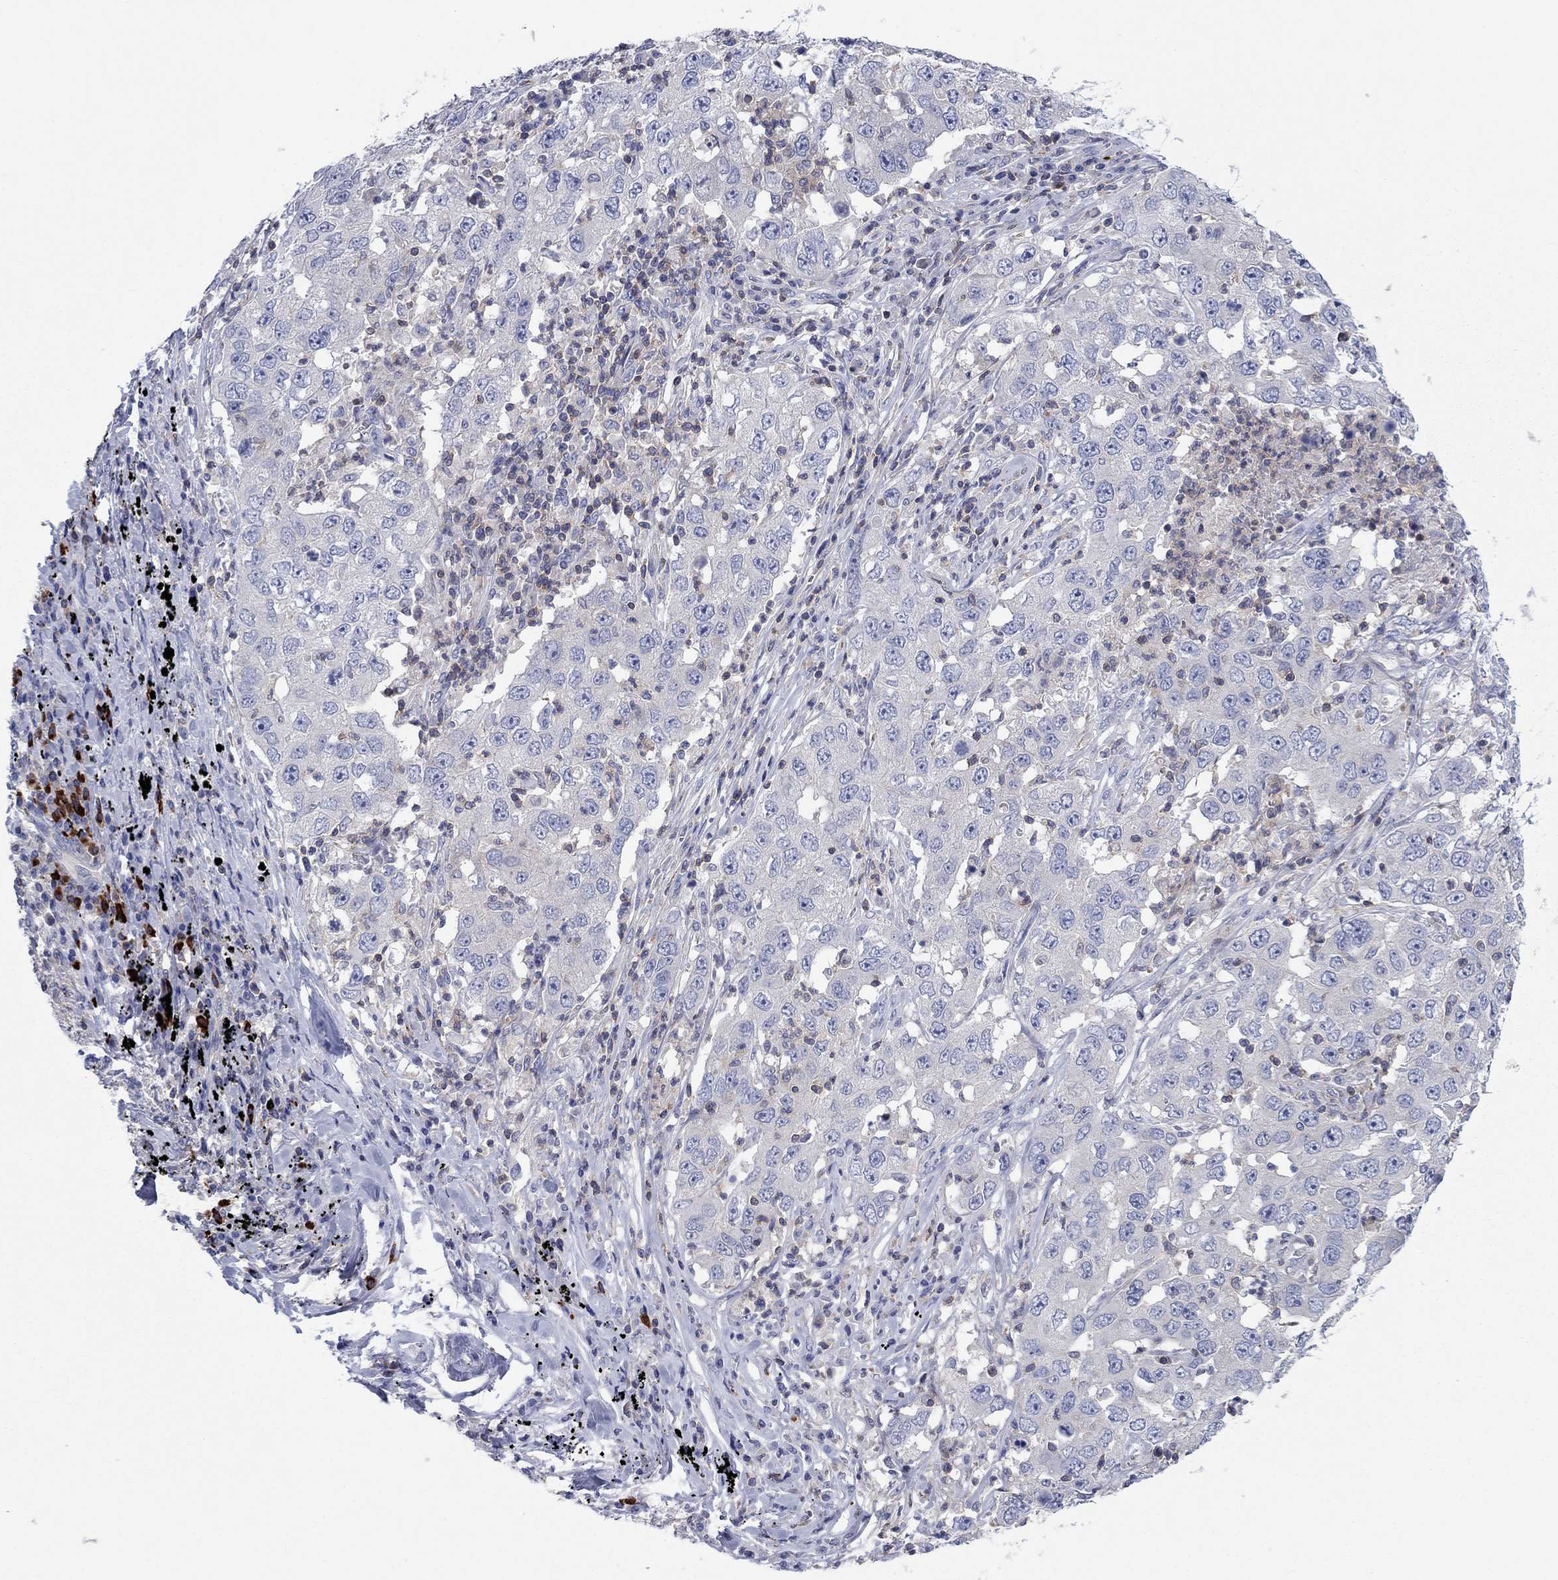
{"staining": {"intensity": "negative", "quantity": "none", "location": "none"}, "tissue": "lung cancer", "cell_type": "Tumor cells", "image_type": "cancer", "snomed": [{"axis": "morphology", "description": "Adenocarcinoma, NOS"}, {"axis": "topography", "description": "Lung"}], "caption": "The image reveals no staining of tumor cells in lung adenocarcinoma.", "gene": "PVR", "patient": {"sex": "male", "age": 73}}